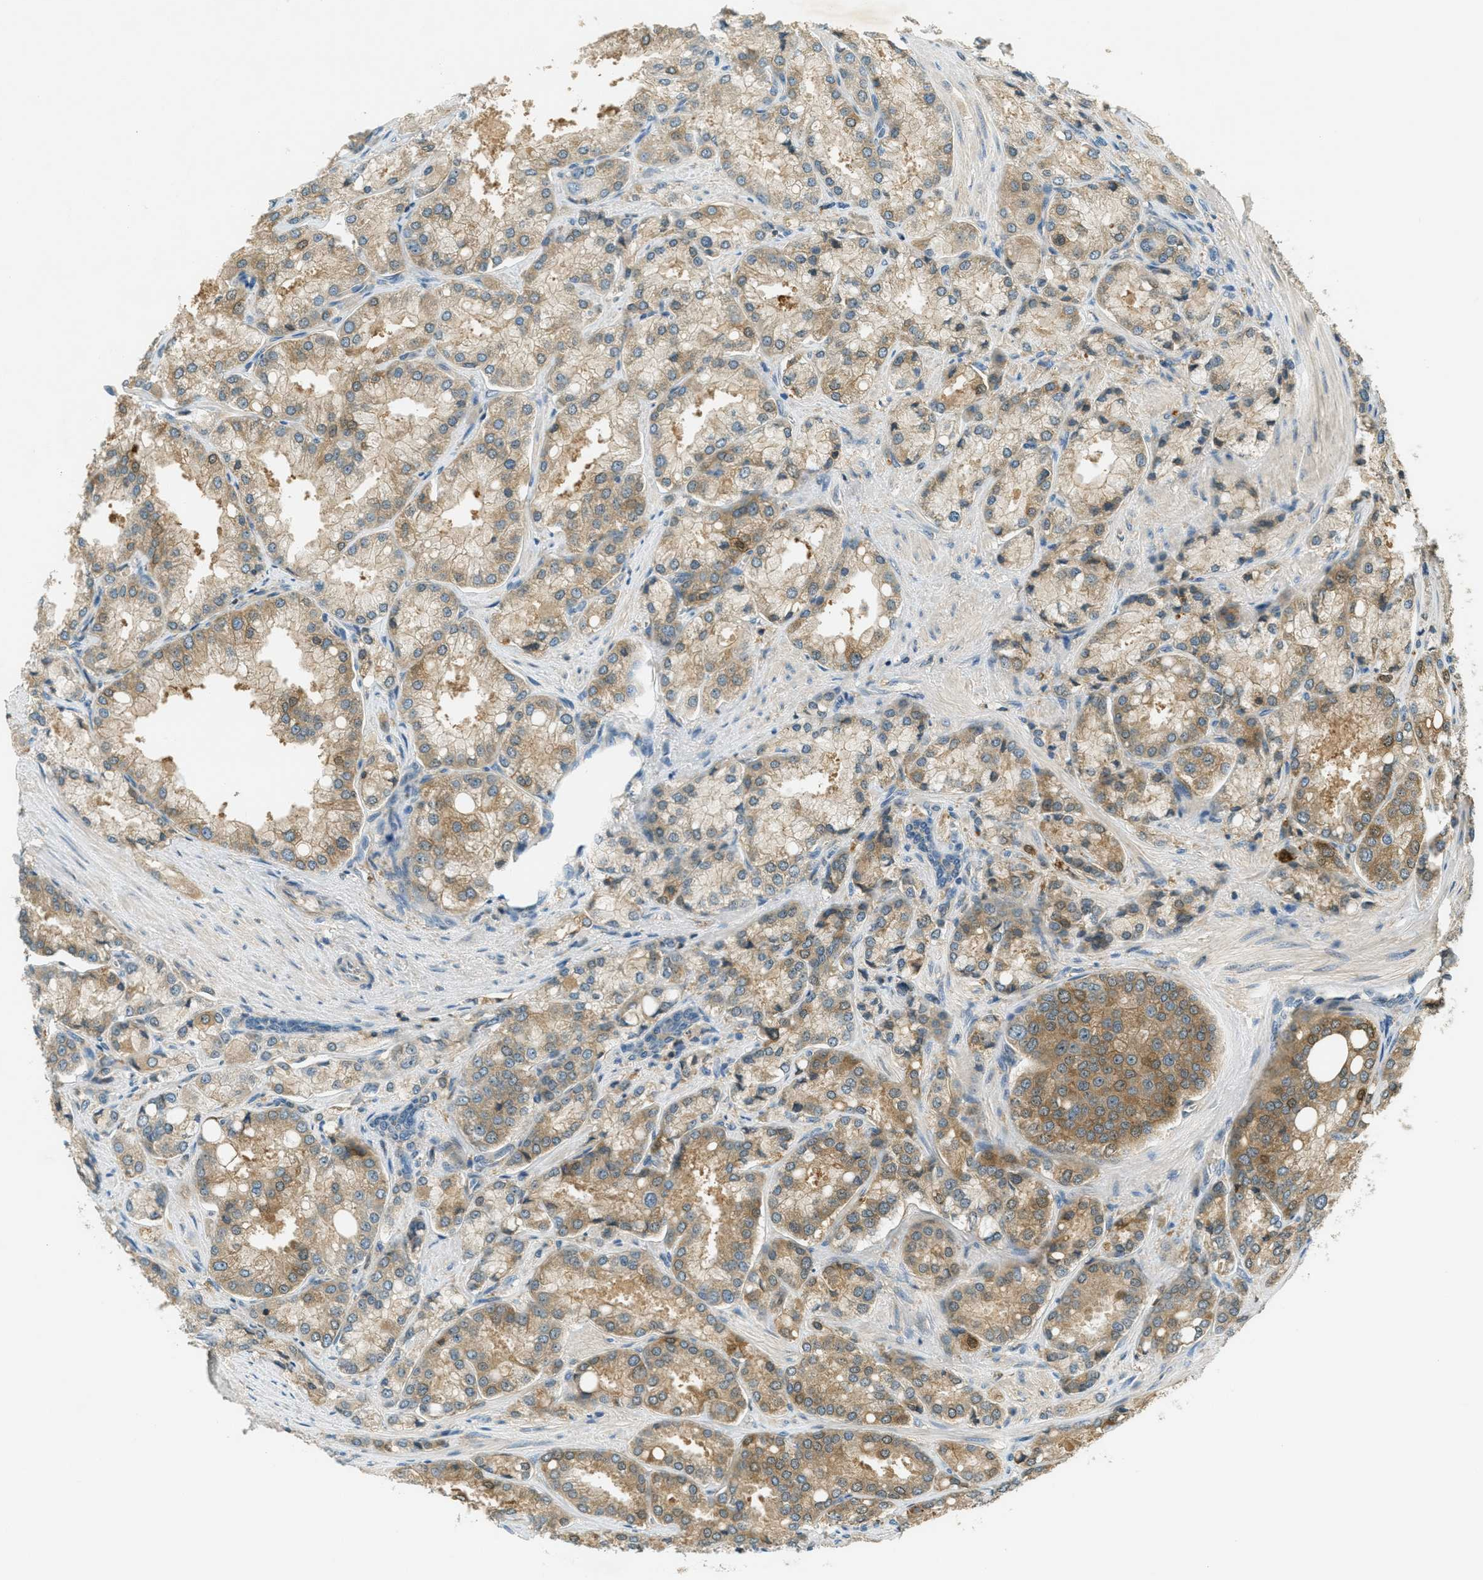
{"staining": {"intensity": "moderate", "quantity": ">75%", "location": "cytoplasmic/membranous"}, "tissue": "prostate cancer", "cell_type": "Tumor cells", "image_type": "cancer", "snomed": [{"axis": "morphology", "description": "Adenocarcinoma, High grade"}, {"axis": "topography", "description": "Prostate"}], "caption": "Tumor cells reveal moderate cytoplasmic/membranous staining in about >75% of cells in prostate adenocarcinoma (high-grade). The staining is performed using DAB (3,3'-diaminobenzidine) brown chromogen to label protein expression. The nuclei are counter-stained blue using hematoxylin.", "gene": "NUDT4", "patient": {"sex": "male", "age": 50}}